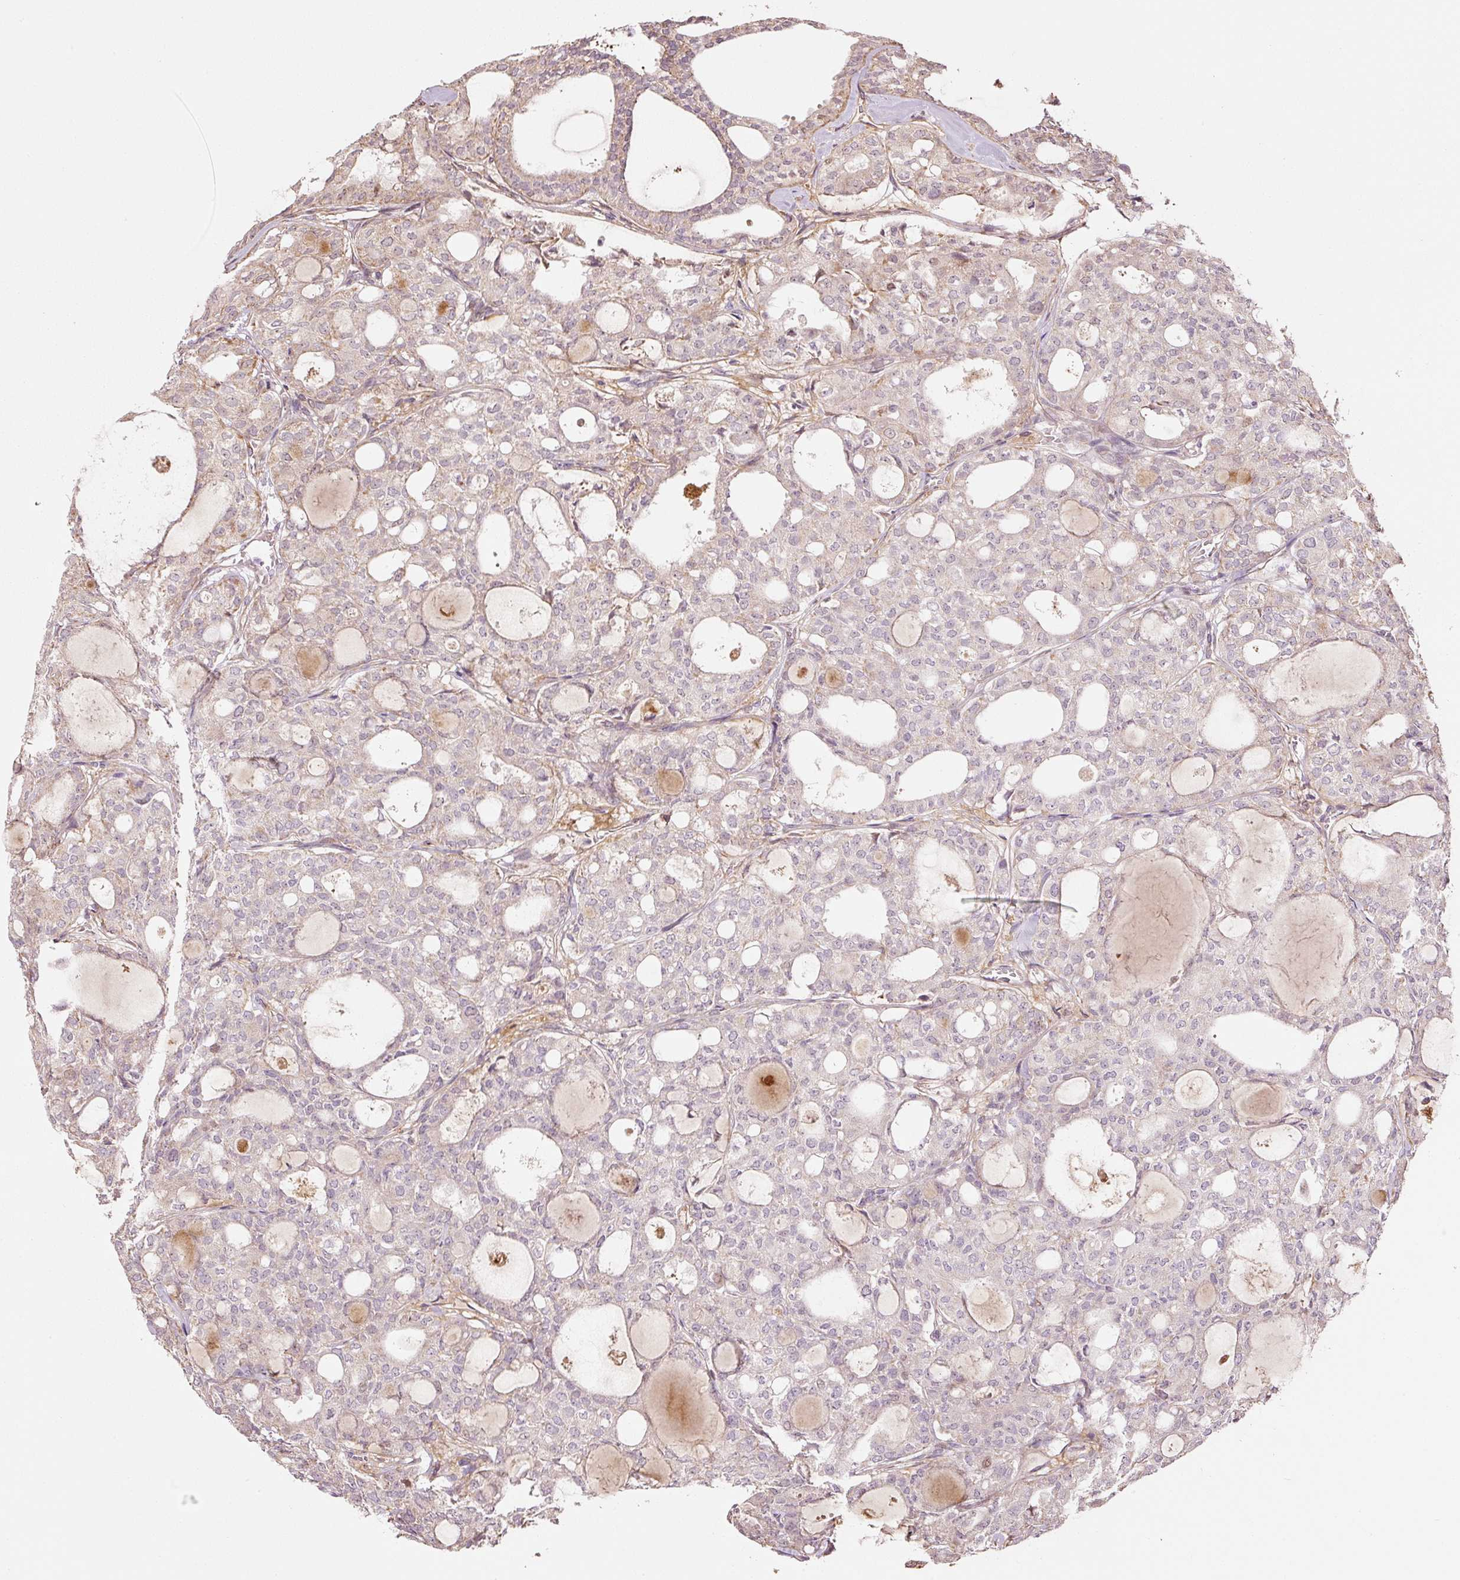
{"staining": {"intensity": "weak", "quantity": "<25%", "location": "cytoplasmic/membranous"}, "tissue": "thyroid cancer", "cell_type": "Tumor cells", "image_type": "cancer", "snomed": [{"axis": "morphology", "description": "Follicular adenoma carcinoma, NOS"}, {"axis": "topography", "description": "Thyroid gland"}], "caption": "A photomicrograph of human thyroid cancer is negative for staining in tumor cells. (Immunohistochemistry, brightfield microscopy, high magnification).", "gene": "ETF1", "patient": {"sex": "male", "age": 75}}